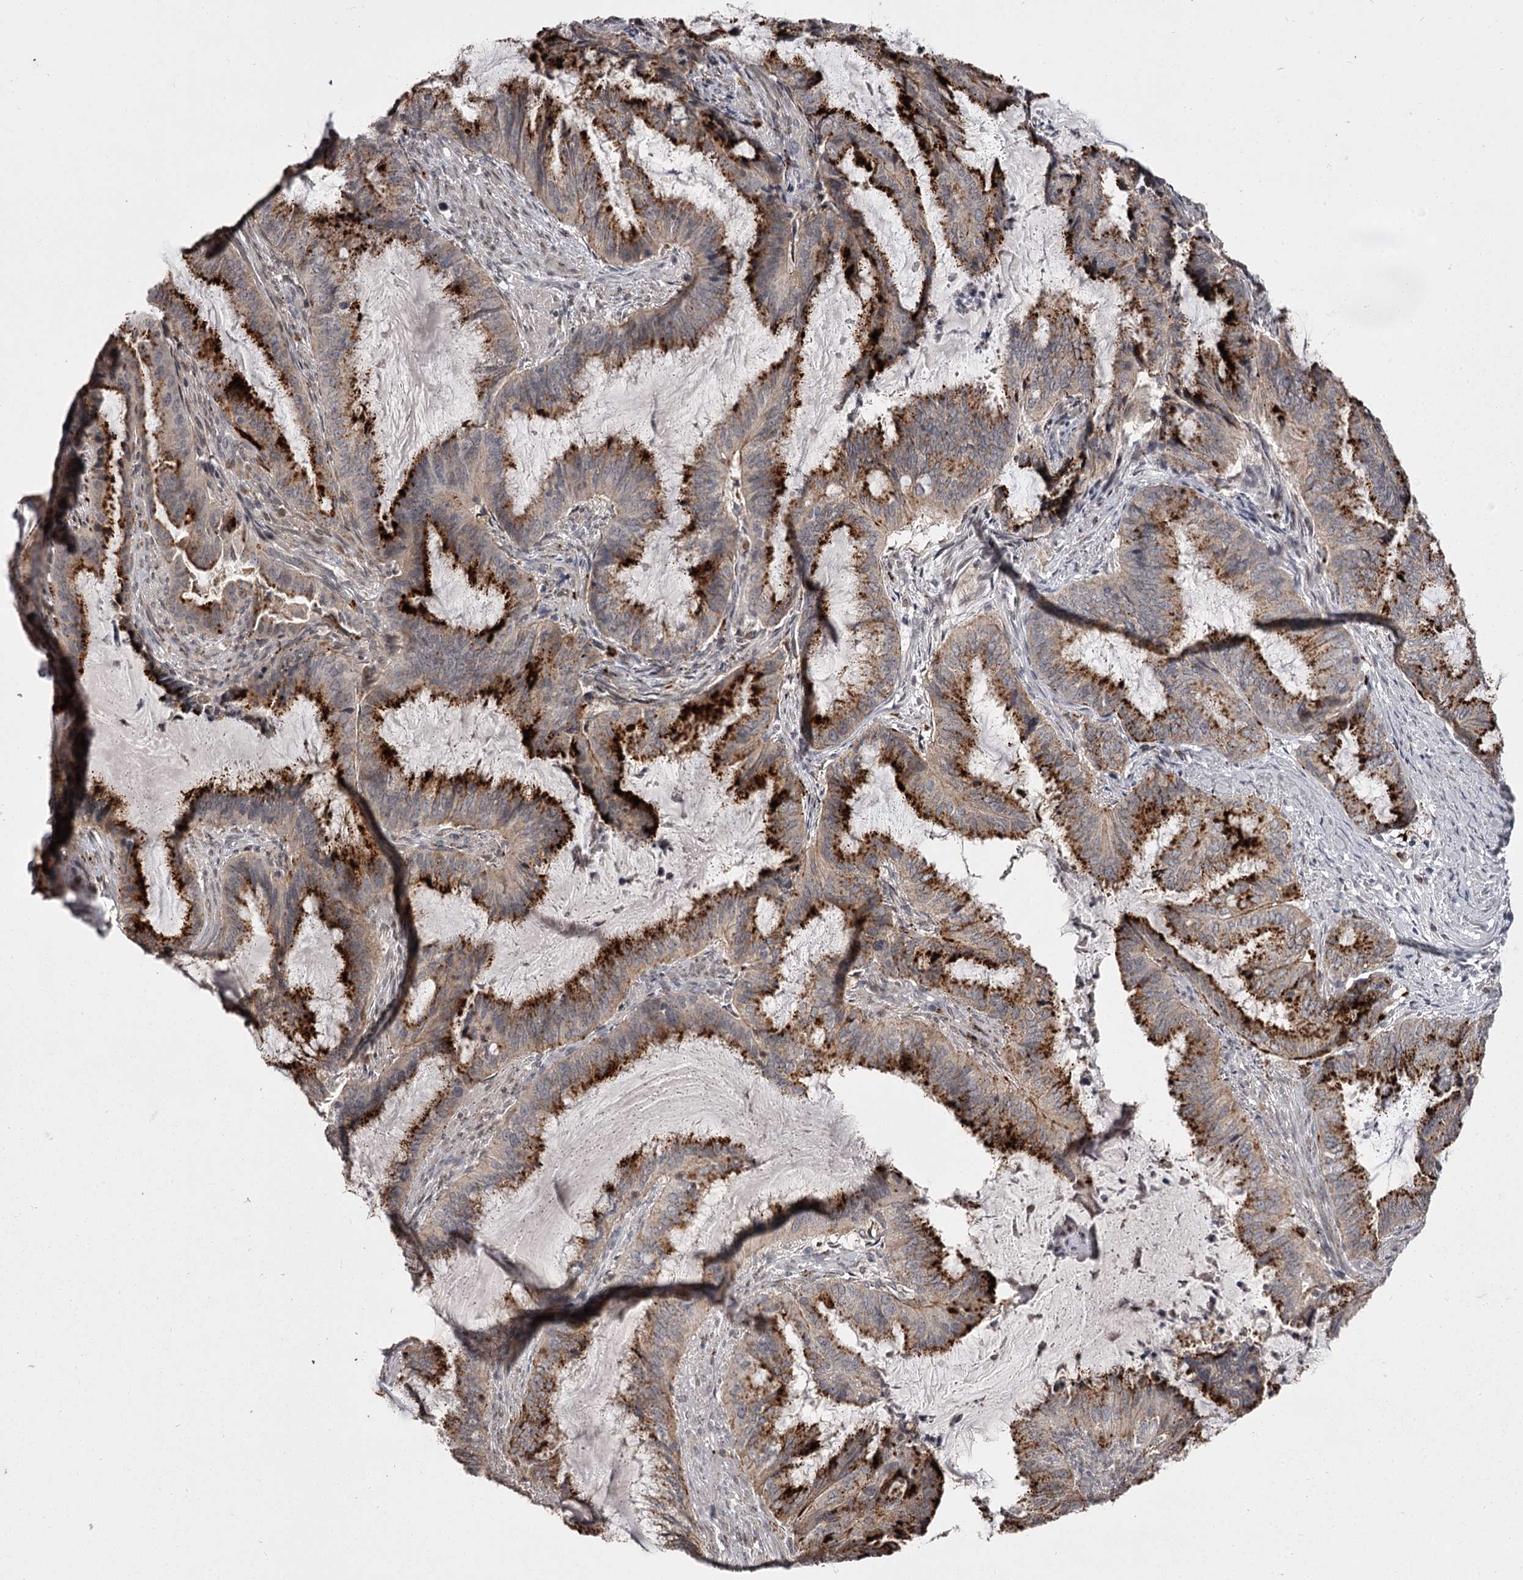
{"staining": {"intensity": "moderate", "quantity": "25%-75%", "location": "cytoplasmic/membranous"}, "tissue": "endometrial cancer", "cell_type": "Tumor cells", "image_type": "cancer", "snomed": [{"axis": "morphology", "description": "Adenocarcinoma, NOS"}, {"axis": "topography", "description": "Endometrium"}], "caption": "DAB (3,3'-diaminobenzidine) immunohistochemical staining of human endometrial cancer shows moderate cytoplasmic/membranous protein expression in approximately 25%-75% of tumor cells. (brown staining indicates protein expression, while blue staining denotes nuclei).", "gene": "SLC32A1", "patient": {"sex": "female", "age": 51}}